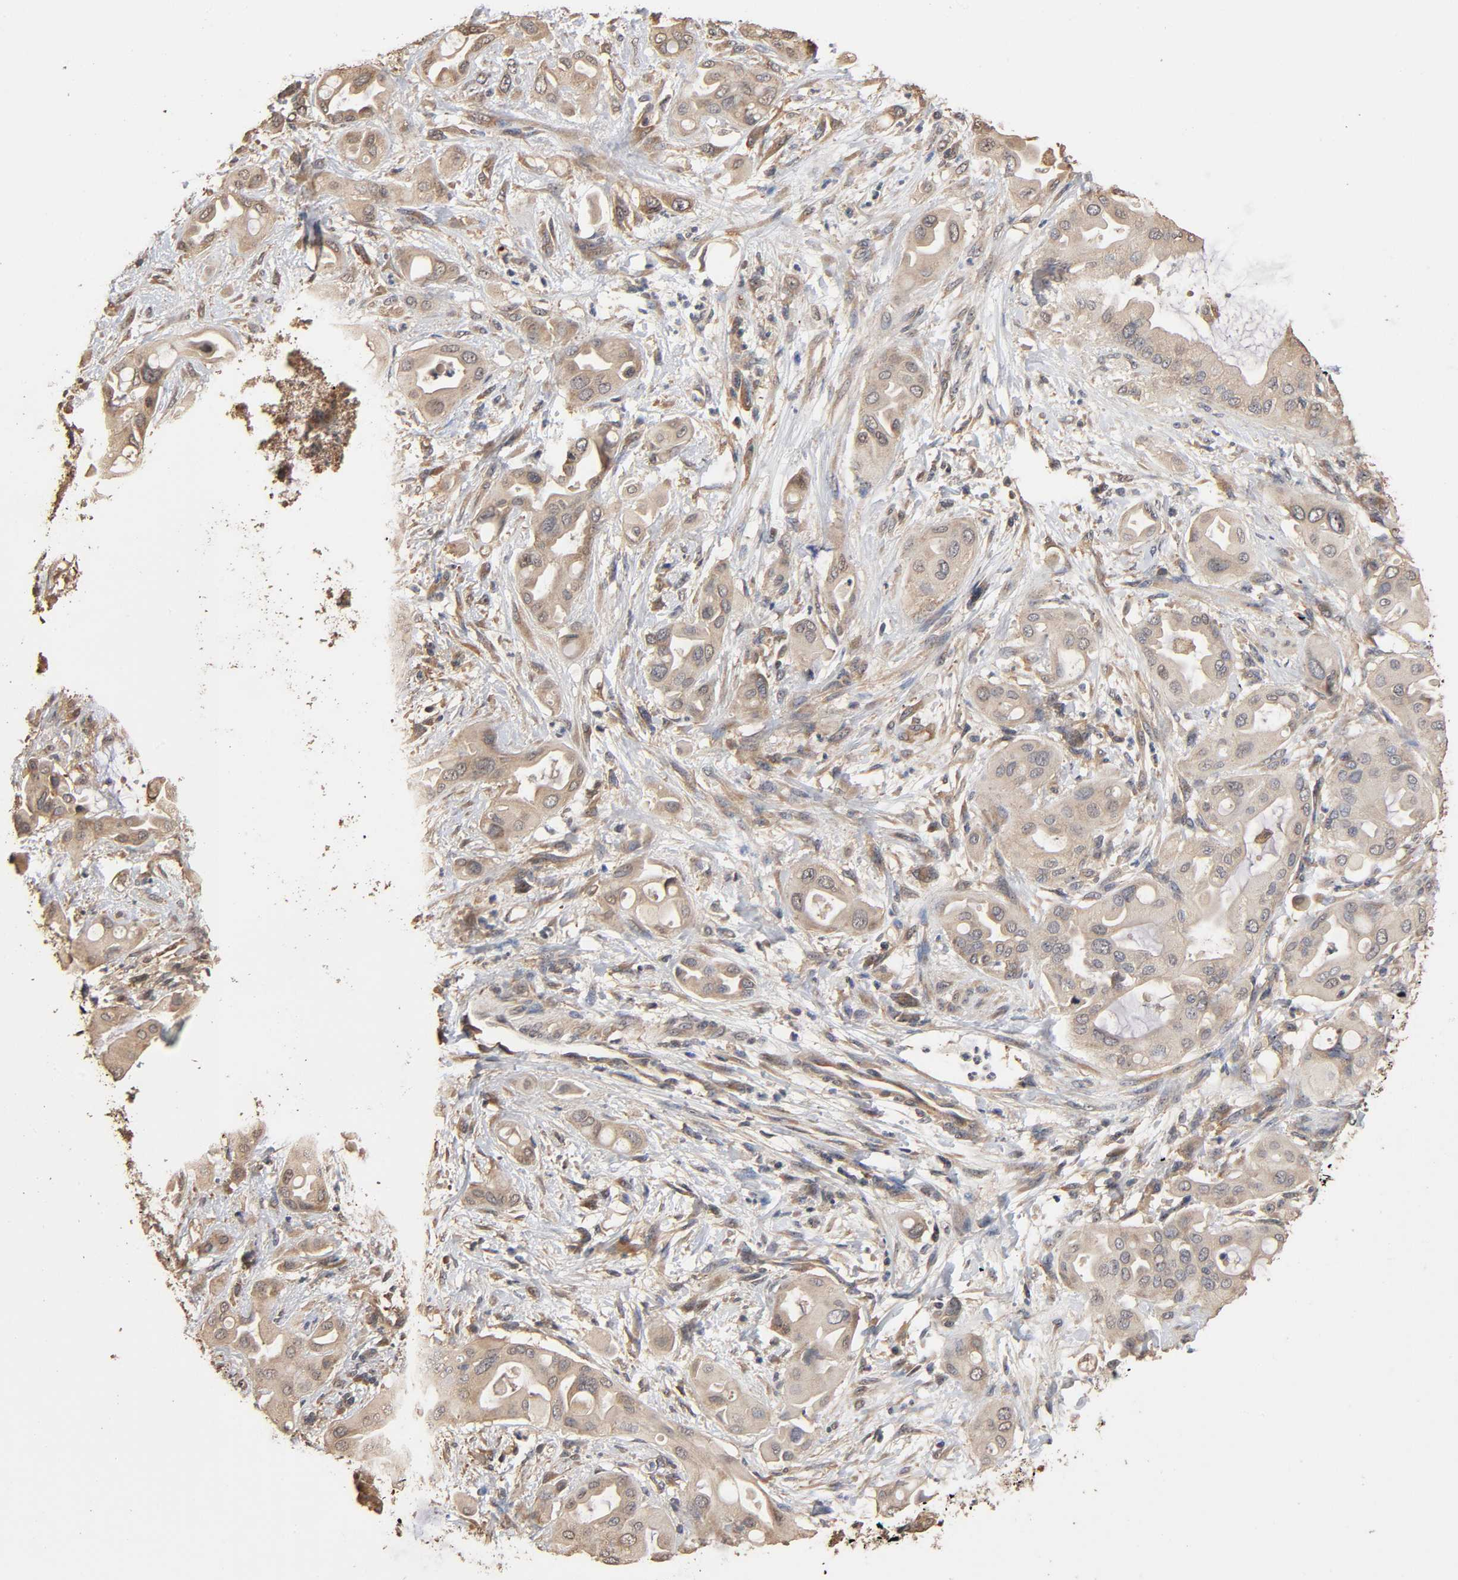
{"staining": {"intensity": "weak", "quantity": ">75%", "location": "cytoplasmic/membranous"}, "tissue": "pancreatic cancer", "cell_type": "Tumor cells", "image_type": "cancer", "snomed": [{"axis": "morphology", "description": "Adenocarcinoma, NOS"}, {"axis": "morphology", "description": "Adenocarcinoma, metastatic, NOS"}, {"axis": "topography", "description": "Lymph node"}, {"axis": "topography", "description": "Pancreas"}, {"axis": "topography", "description": "Duodenum"}], "caption": "About >75% of tumor cells in pancreatic metastatic adenocarcinoma reveal weak cytoplasmic/membranous protein staining as visualized by brown immunohistochemical staining.", "gene": "ARHGEF7", "patient": {"sex": "female", "age": 64}}